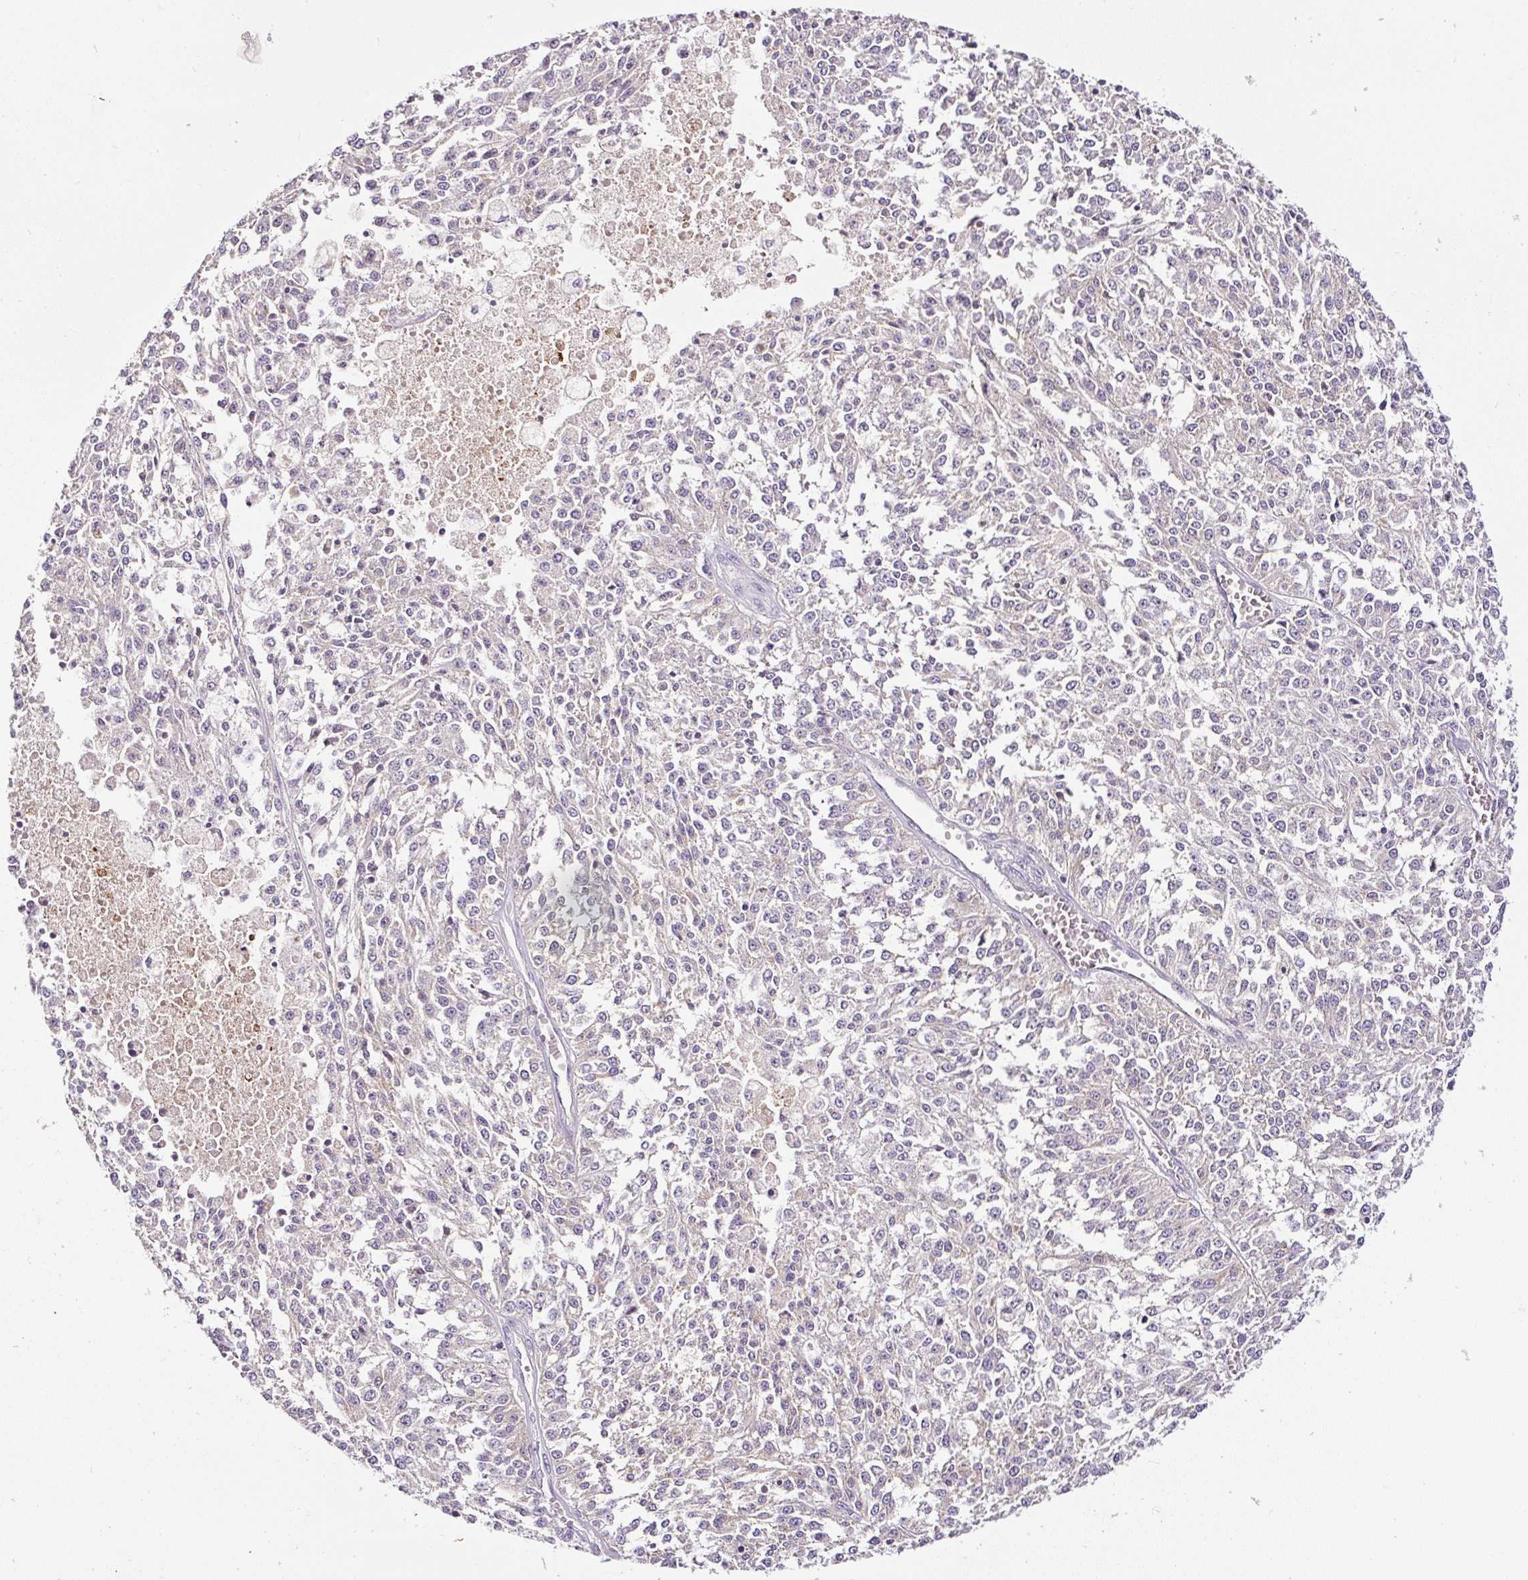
{"staining": {"intensity": "weak", "quantity": "25%-75%", "location": "cytoplasmic/membranous"}, "tissue": "melanoma", "cell_type": "Tumor cells", "image_type": "cancer", "snomed": [{"axis": "morphology", "description": "Malignant melanoma, NOS"}, {"axis": "topography", "description": "Skin"}], "caption": "Tumor cells display low levels of weak cytoplasmic/membranous expression in about 25%-75% of cells in human melanoma. Using DAB (3,3'-diaminobenzidine) (brown) and hematoxylin (blue) stains, captured at high magnification using brightfield microscopy.", "gene": "HPS4", "patient": {"sex": "female", "age": 64}}